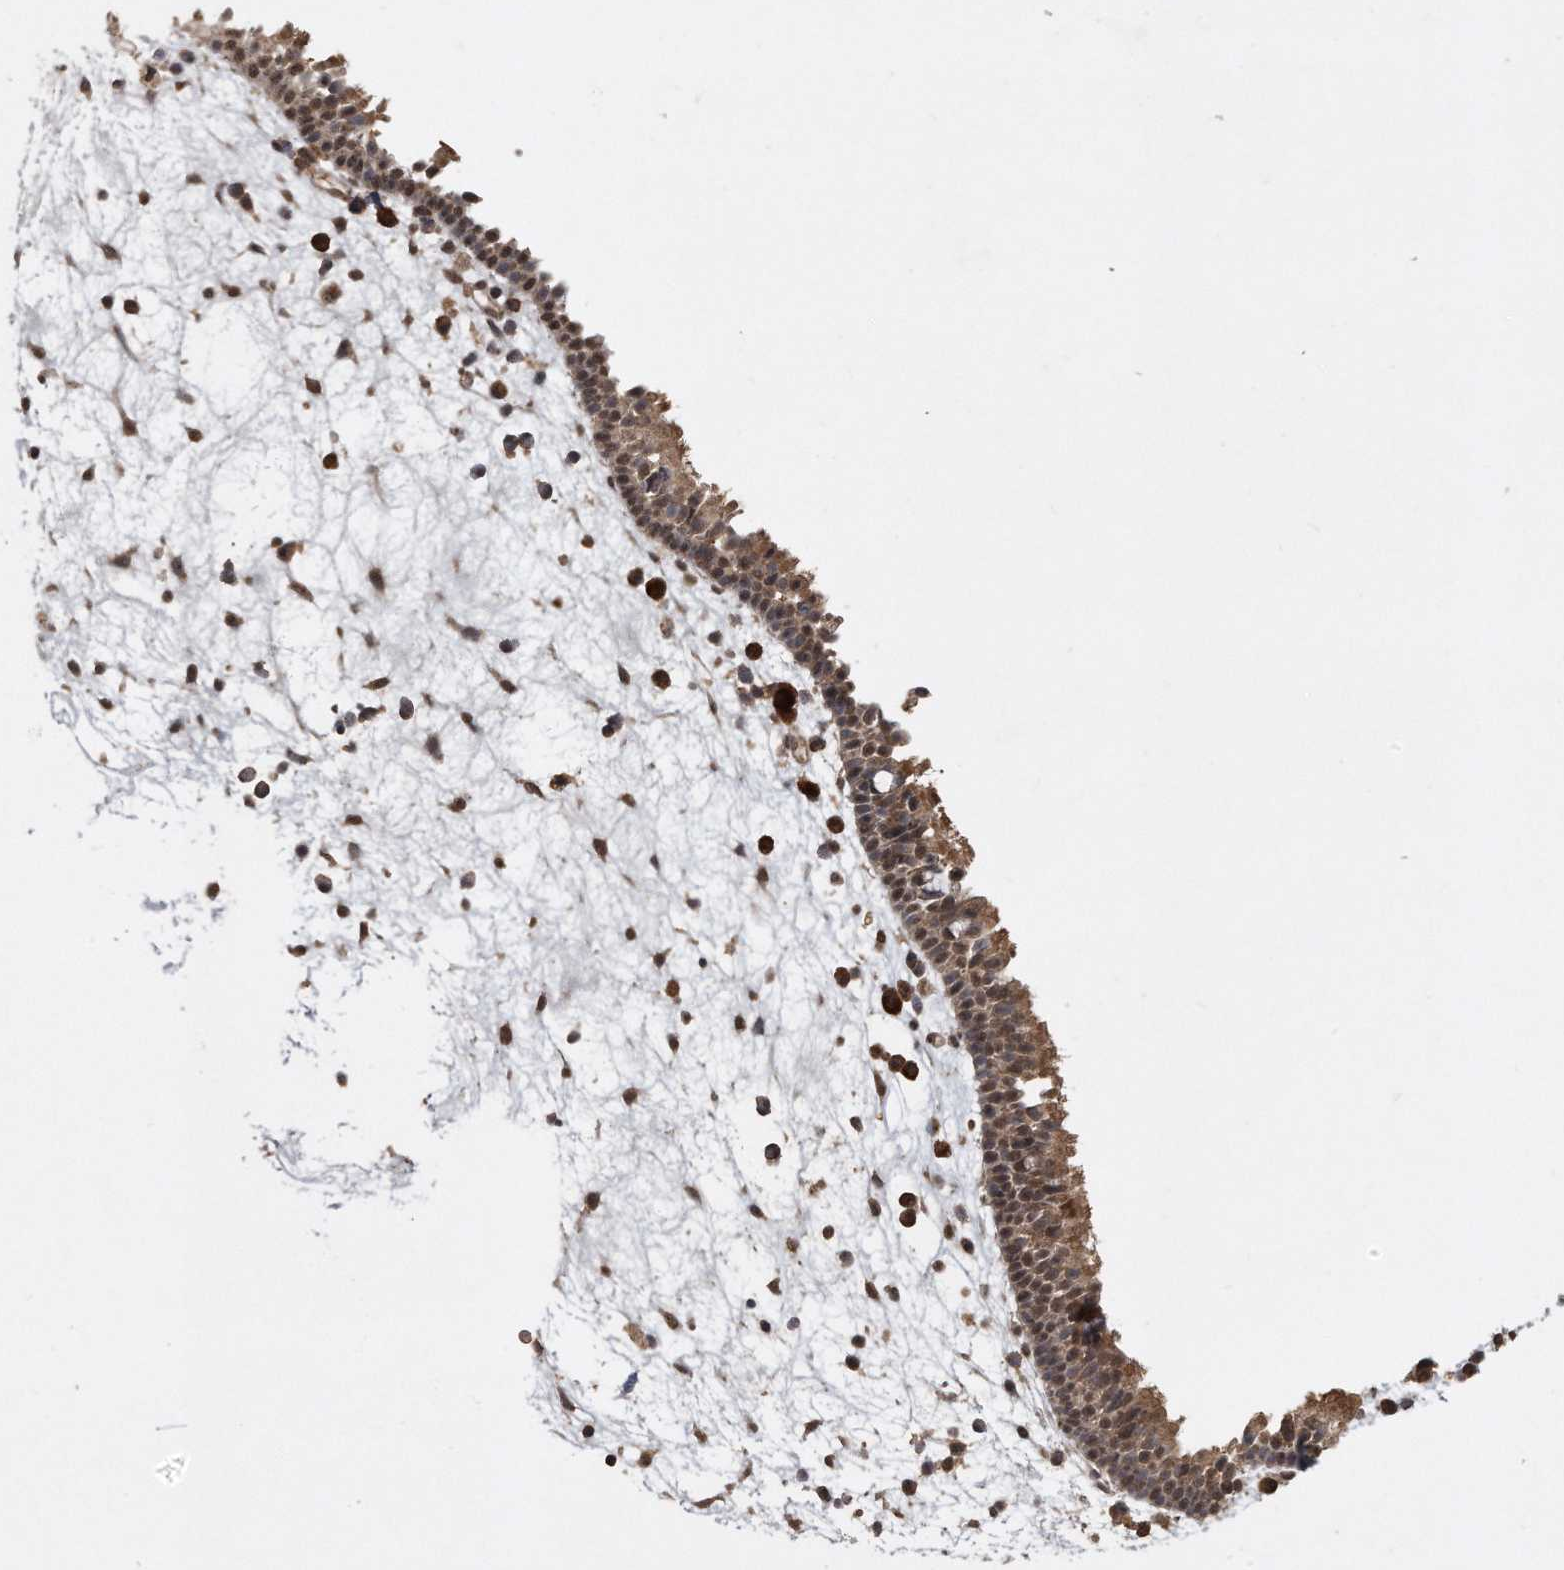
{"staining": {"intensity": "moderate", "quantity": "25%-75%", "location": "cytoplasmic/membranous,nuclear"}, "tissue": "nasopharynx", "cell_type": "Respiratory epithelial cells", "image_type": "normal", "snomed": [{"axis": "morphology", "description": "Normal tissue, NOS"}, {"axis": "morphology", "description": "Inflammation, NOS"}, {"axis": "morphology", "description": "Malignant melanoma, Metastatic site"}, {"axis": "topography", "description": "Nasopharynx"}], "caption": "The immunohistochemical stain shows moderate cytoplasmic/membranous,nuclear expression in respiratory epithelial cells of unremarkable nasopharynx. (brown staining indicates protein expression, while blue staining denotes nuclei).", "gene": "CRYZL1", "patient": {"sex": "male", "age": 70}}